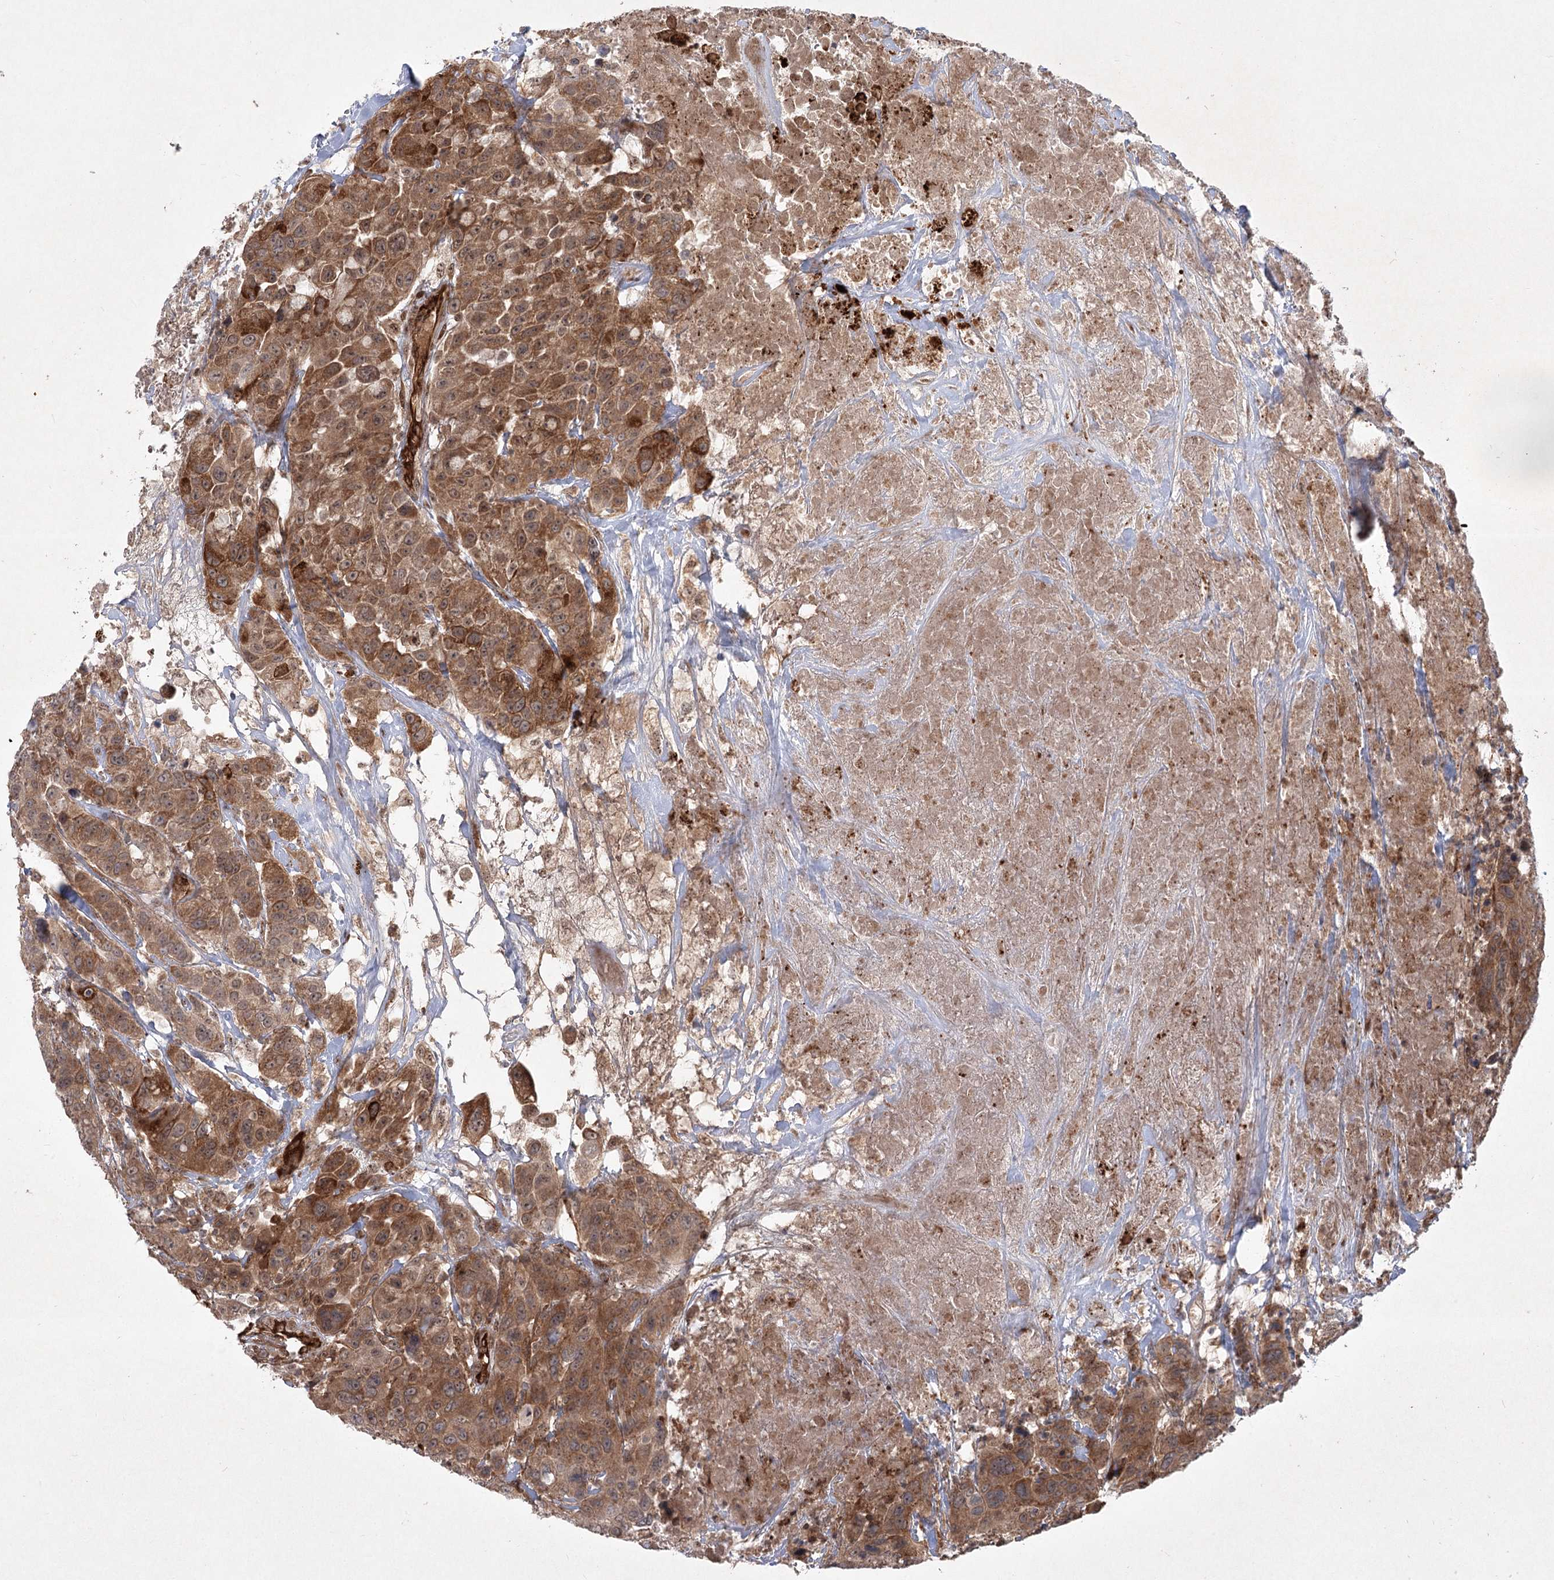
{"staining": {"intensity": "moderate", "quantity": ">75%", "location": "cytoplasmic/membranous"}, "tissue": "breast cancer", "cell_type": "Tumor cells", "image_type": "cancer", "snomed": [{"axis": "morphology", "description": "Duct carcinoma"}, {"axis": "topography", "description": "Breast"}], "caption": "DAB immunohistochemical staining of human breast intraductal carcinoma reveals moderate cytoplasmic/membranous protein expression in about >75% of tumor cells.", "gene": "ARHGAP31", "patient": {"sex": "female", "age": 37}}